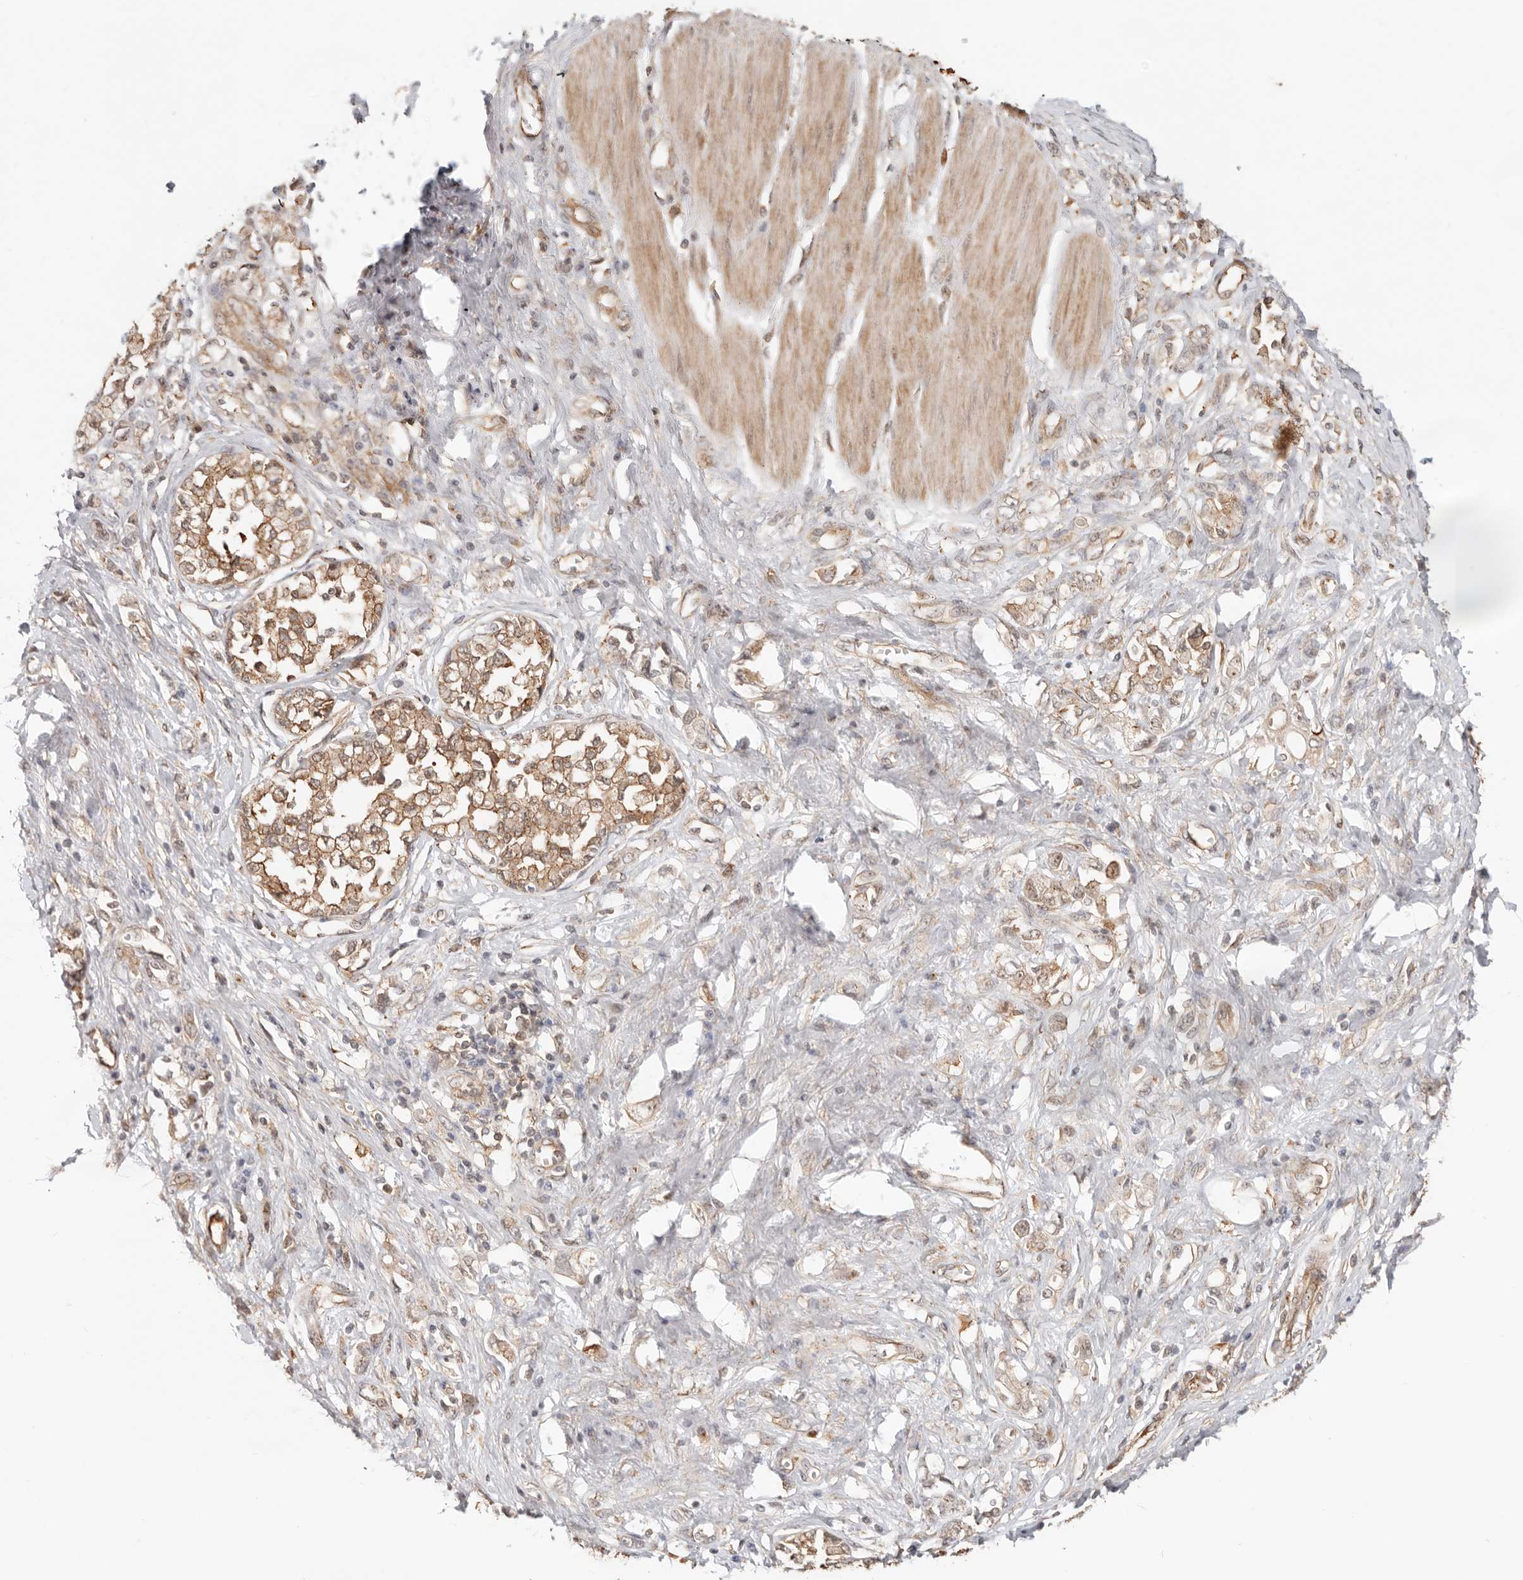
{"staining": {"intensity": "moderate", "quantity": ">75%", "location": "cytoplasmic/membranous"}, "tissue": "stomach cancer", "cell_type": "Tumor cells", "image_type": "cancer", "snomed": [{"axis": "morphology", "description": "Adenocarcinoma, NOS"}, {"axis": "topography", "description": "Stomach"}], "caption": "A medium amount of moderate cytoplasmic/membranous expression is seen in approximately >75% of tumor cells in stomach adenocarcinoma tissue. (brown staining indicates protein expression, while blue staining denotes nuclei).", "gene": "HEXD", "patient": {"sex": "female", "age": 76}}